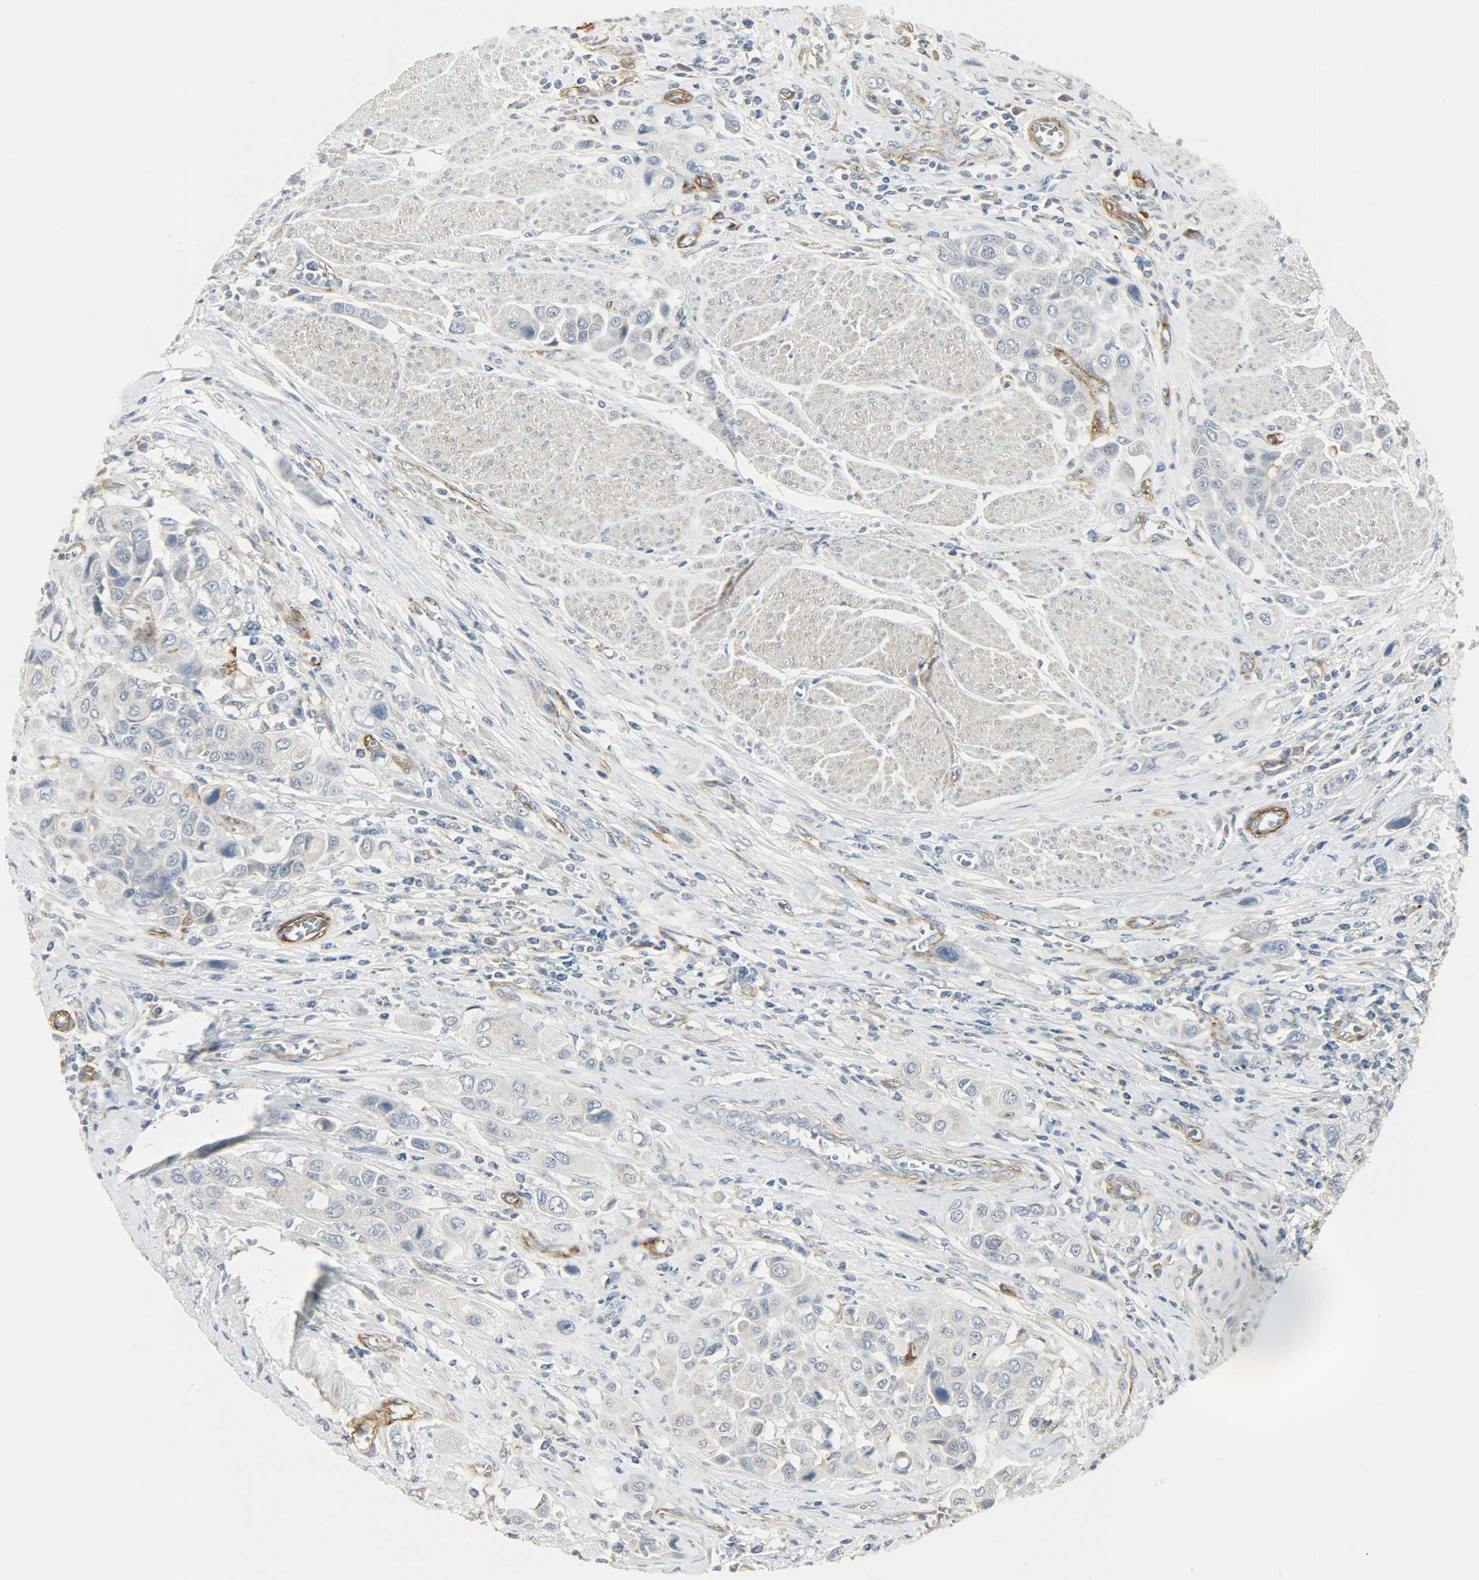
{"staining": {"intensity": "negative", "quantity": "none", "location": "none"}, "tissue": "urothelial cancer", "cell_type": "Tumor cells", "image_type": "cancer", "snomed": [{"axis": "morphology", "description": "Urothelial carcinoma, High grade"}, {"axis": "topography", "description": "Urinary bladder"}], "caption": "A high-resolution histopathology image shows IHC staining of urothelial cancer, which demonstrates no significant staining in tumor cells.", "gene": "ENPEP", "patient": {"sex": "male", "age": 50}}